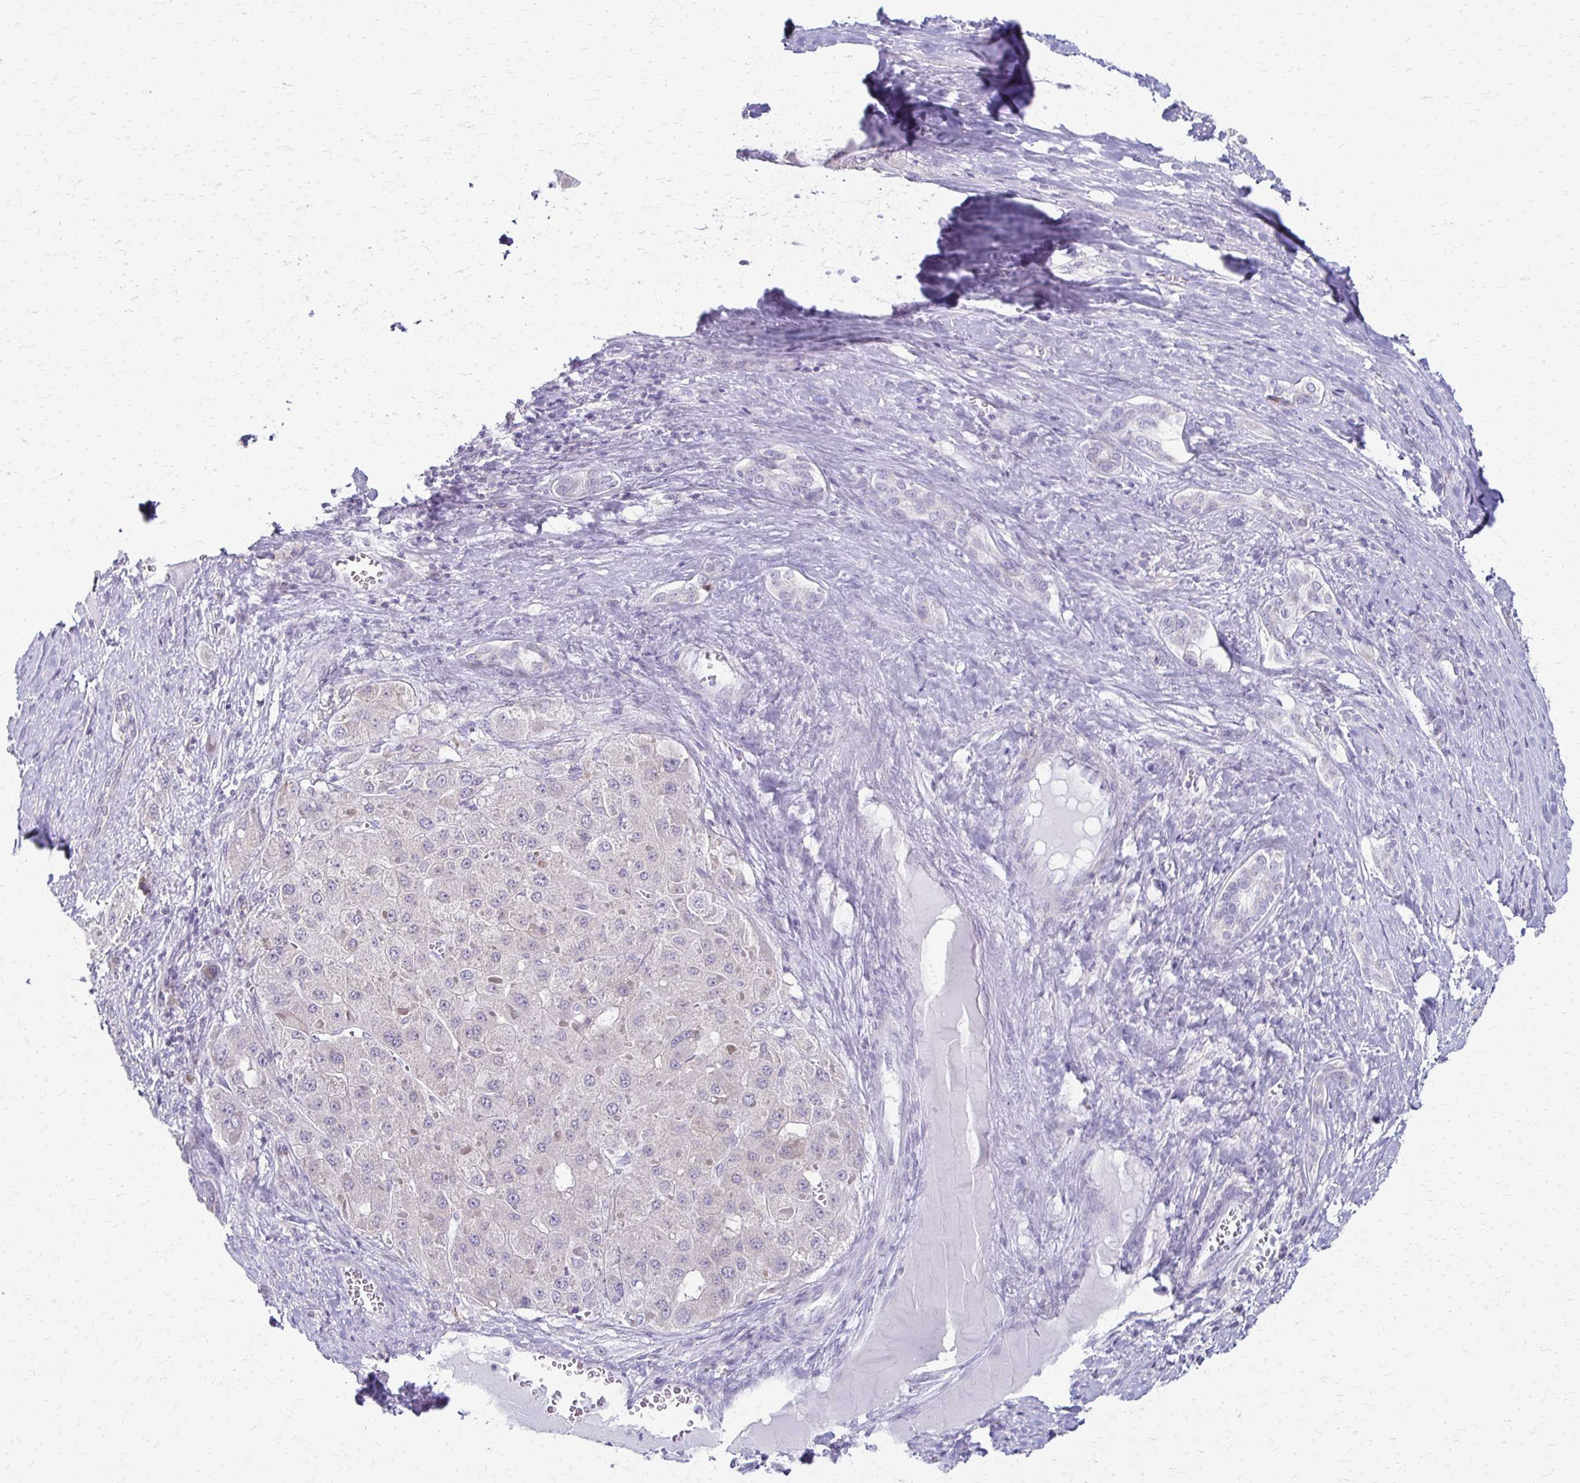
{"staining": {"intensity": "negative", "quantity": "none", "location": "none"}, "tissue": "liver cancer", "cell_type": "Tumor cells", "image_type": "cancer", "snomed": [{"axis": "morphology", "description": "Carcinoma, Hepatocellular, NOS"}, {"axis": "topography", "description": "Liver"}], "caption": "DAB (3,3'-diaminobenzidine) immunohistochemical staining of hepatocellular carcinoma (liver) displays no significant expression in tumor cells.", "gene": "FCGR2B", "patient": {"sex": "female", "age": 73}}